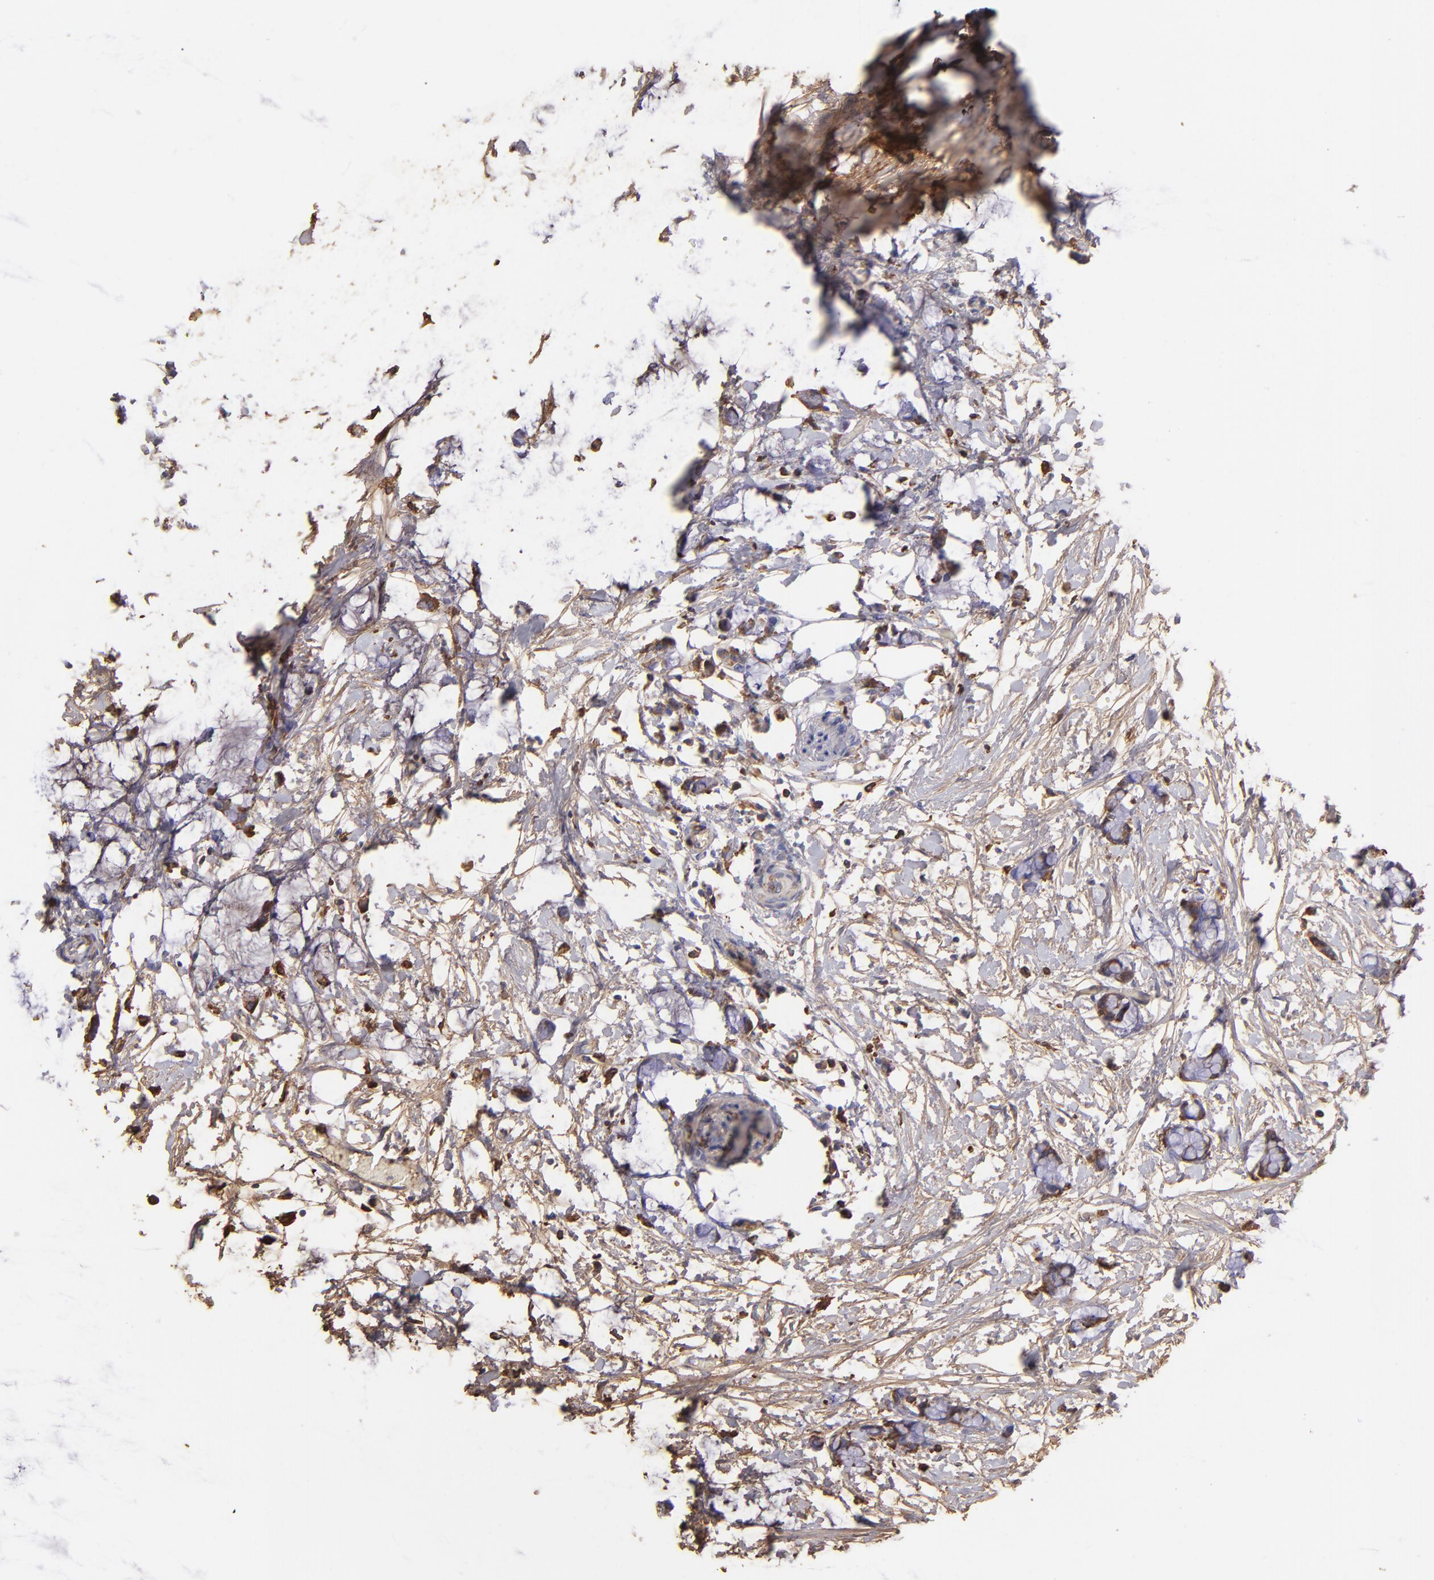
{"staining": {"intensity": "moderate", "quantity": "25%-75%", "location": "cytoplasmic/membranous"}, "tissue": "colorectal cancer", "cell_type": "Tumor cells", "image_type": "cancer", "snomed": [{"axis": "morphology", "description": "Normal tissue, NOS"}, {"axis": "morphology", "description": "Adenocarcinoma, NOS"}, {"axis": "topography", "description": "Colon"}, {"axis": "topography", "description": "Peripheral nerve tissue"}], "caption": "Immunohistochemical staining of colorectal cancer (adenocarcinoma) shows moderate cytoplasmic/membranous protein staining in about 25%-75% of tumor cells.", "gene": "FGB", "patient": {"sex": "male", "age": 14}}